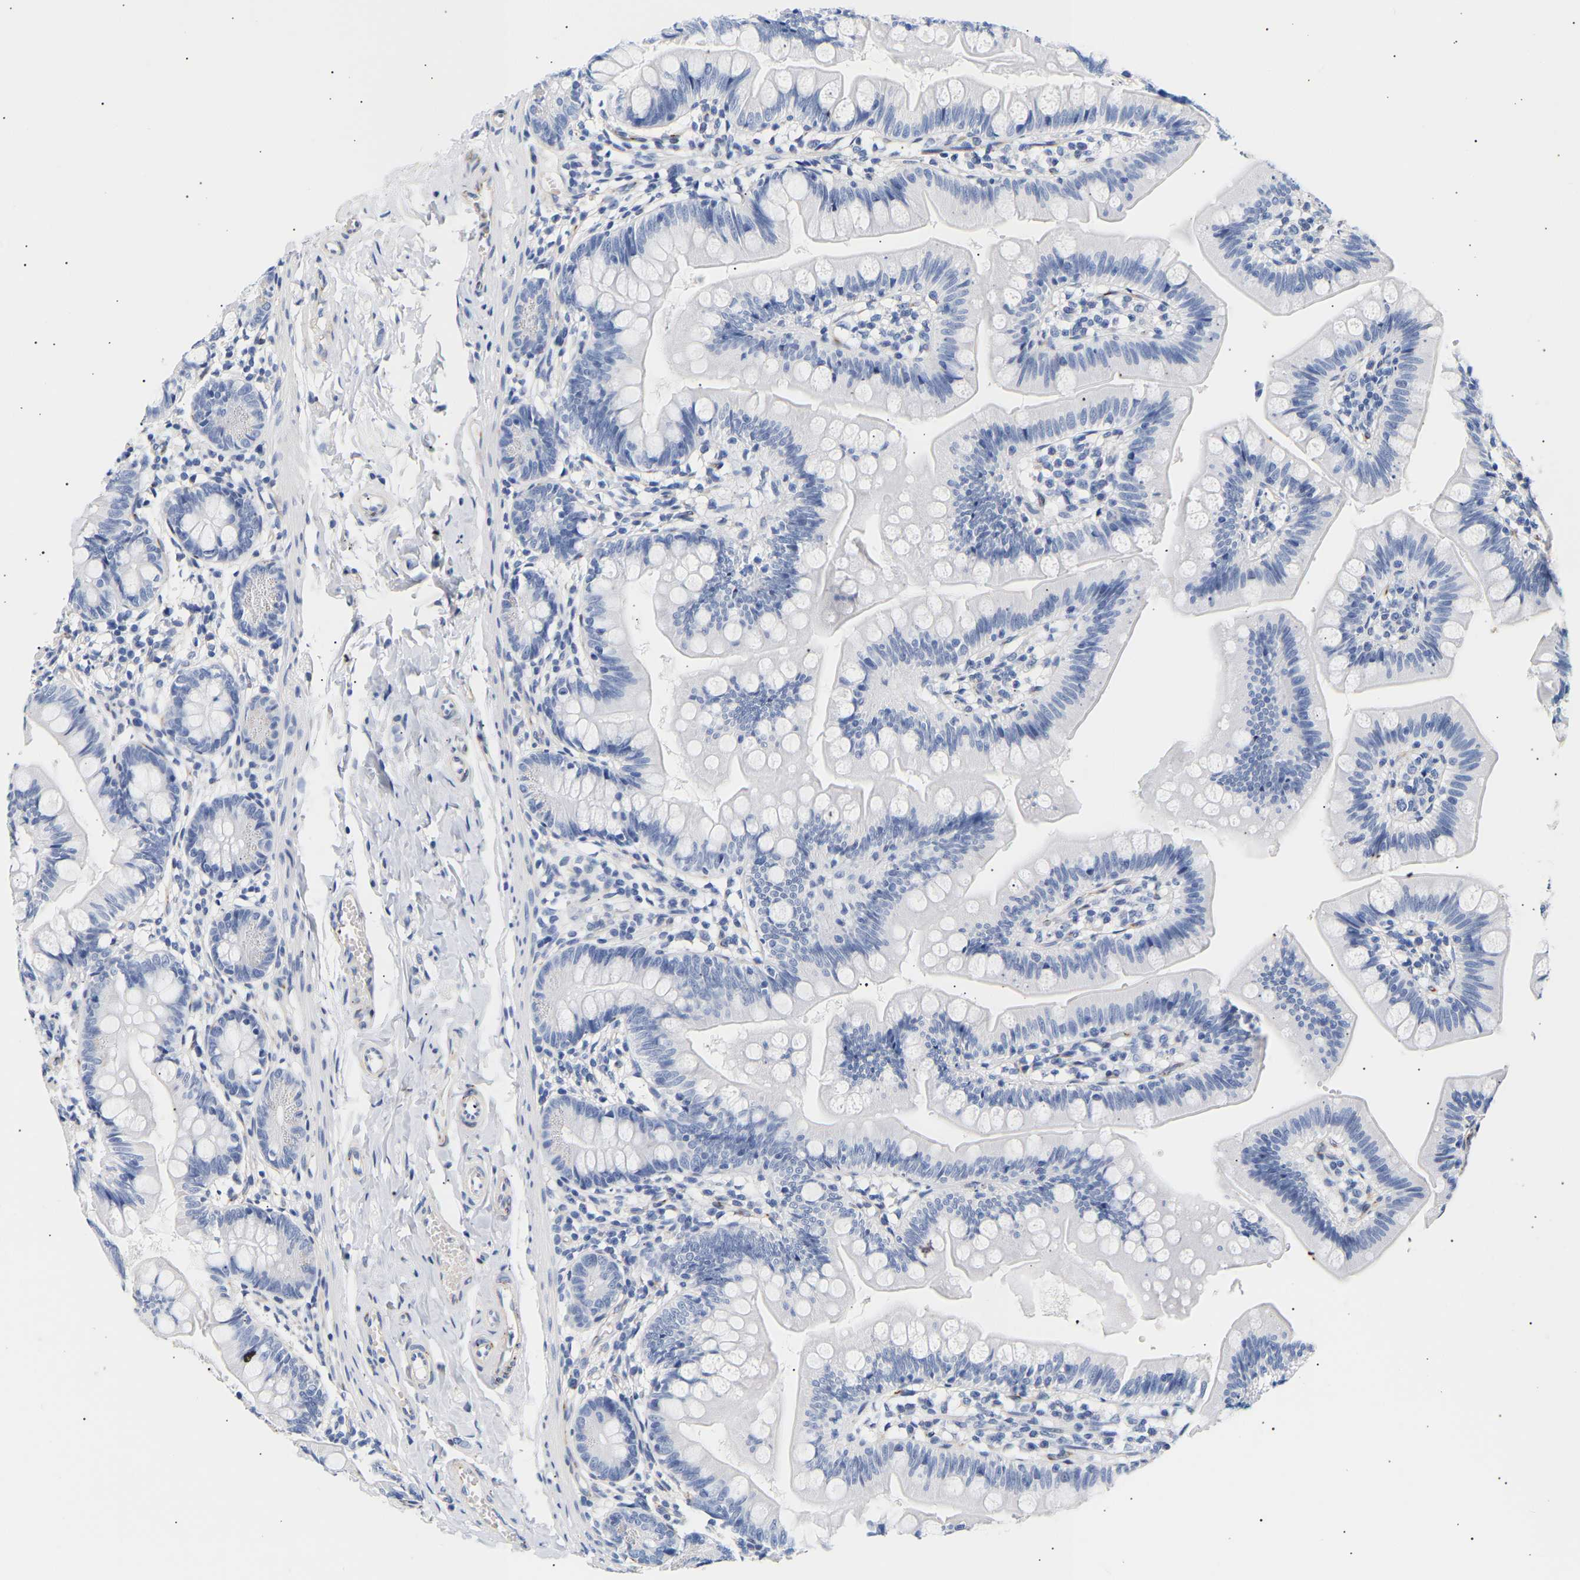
{"staining": {"intensity": "negative", "quantity": "none", "location": "none"}, "tissue": "small intestine", "cell_type": "Glandular cells", "image_type": "normal", "snomed": [{"axis": "morphology", "description": "Normal tissue, NOS"}, {"axis": "topography", "description": "Small intestine"}], "caption": "Histopathology image shows no protein positivity in glandular cells of unremarkable small intestine.", "gene": "IGFBP7", "patient": {"sex": "male", "age": 7}}